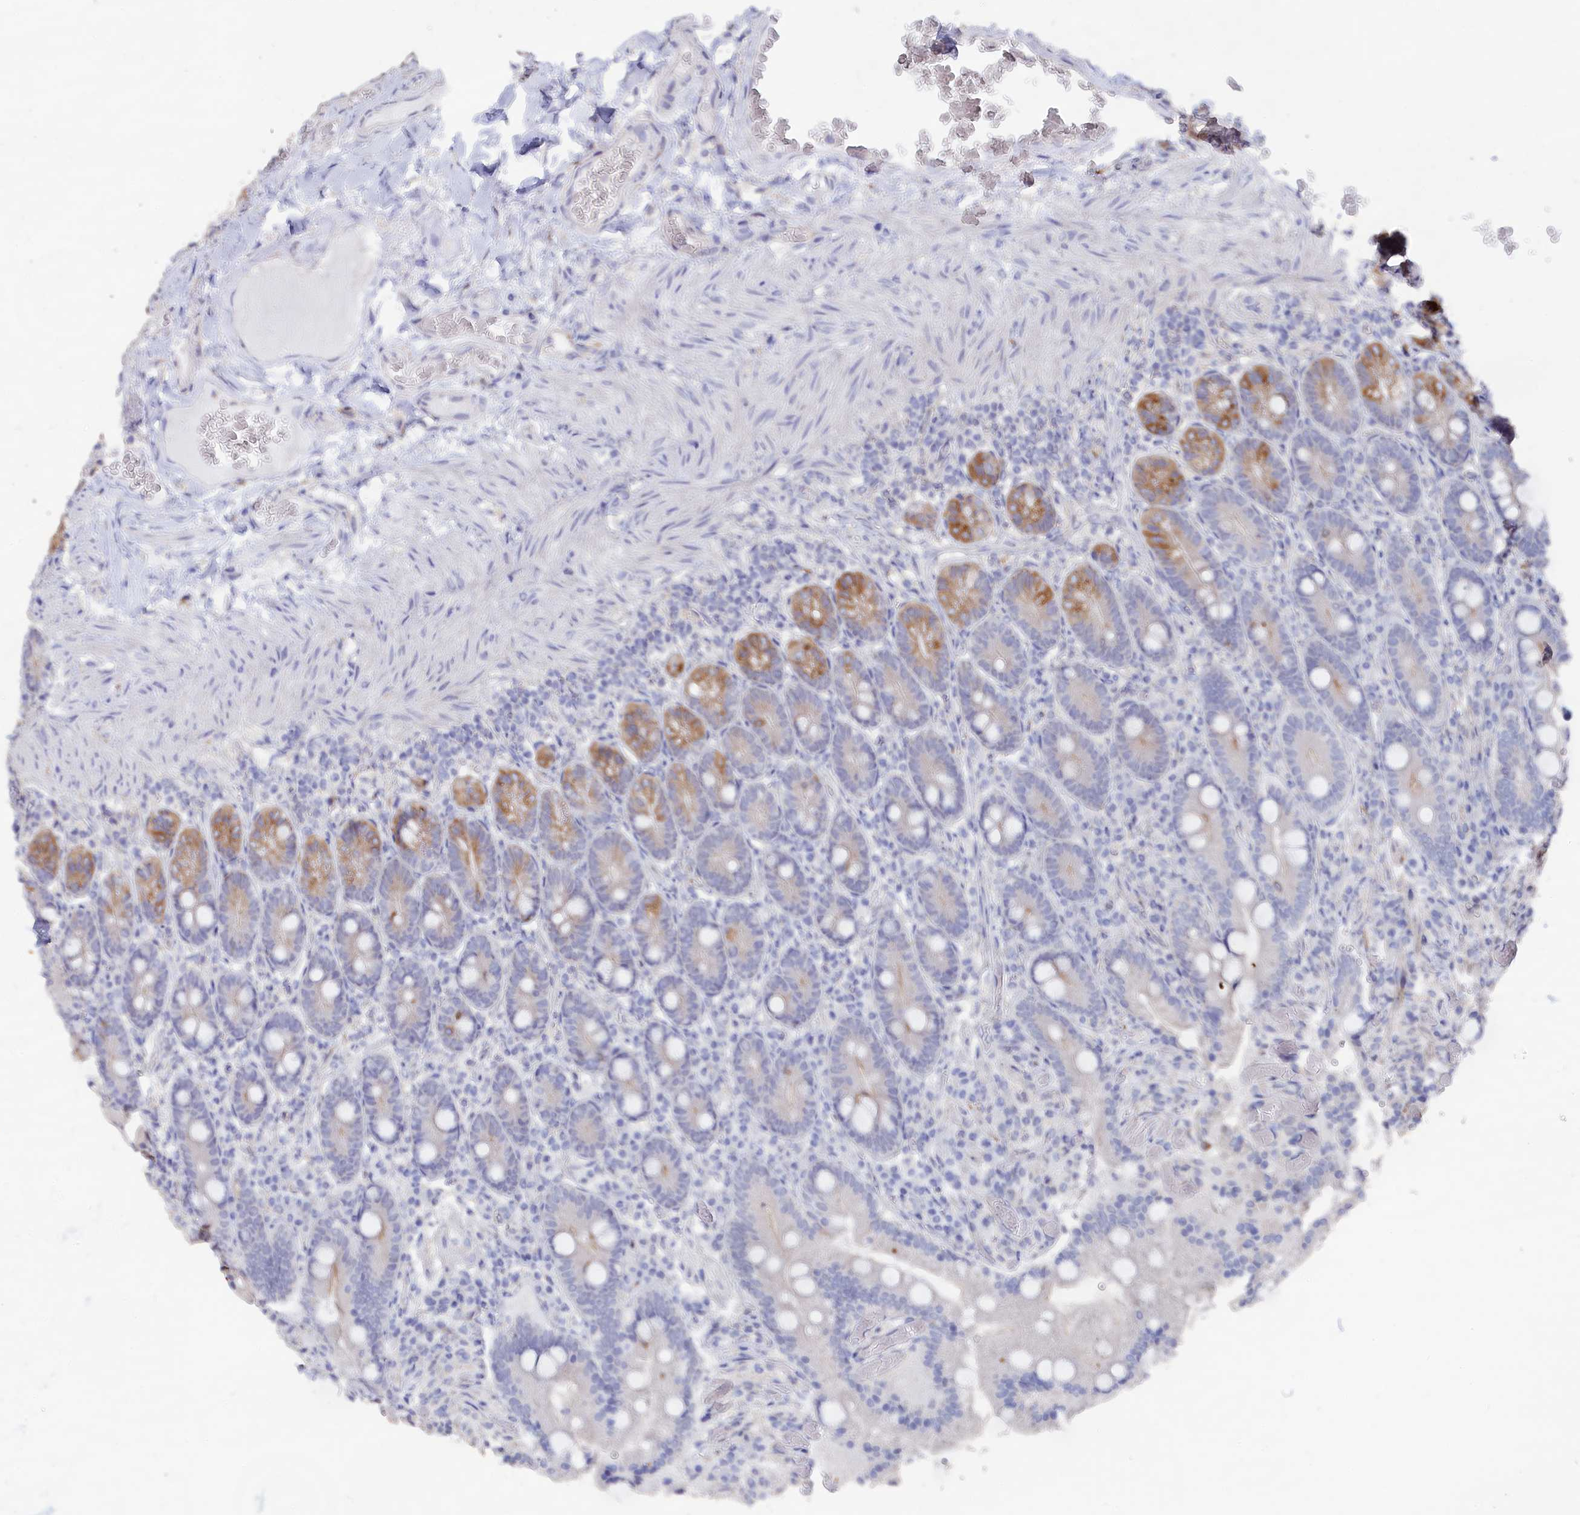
{"staining": {"intensity": "moderate", "quantity": "<25%", "location": "cytoplasmic/membranous"}, "tissue": "duodenum", "cell_type": "Glandular cells", "image_type": "normal", "snomed": [{"axis": "morphology", "description": "Normal tissue, NOS"}, {"axis": "topography", "description": "Duodenum"}], "caption": "Duodenum stained with DAB IHC displays low levels of moderate cytoplasmic/membranous expression in approximately <25% of glandular cells.", "gene": "SEMG2", "patient": {"sex": "female", "age": 62}}